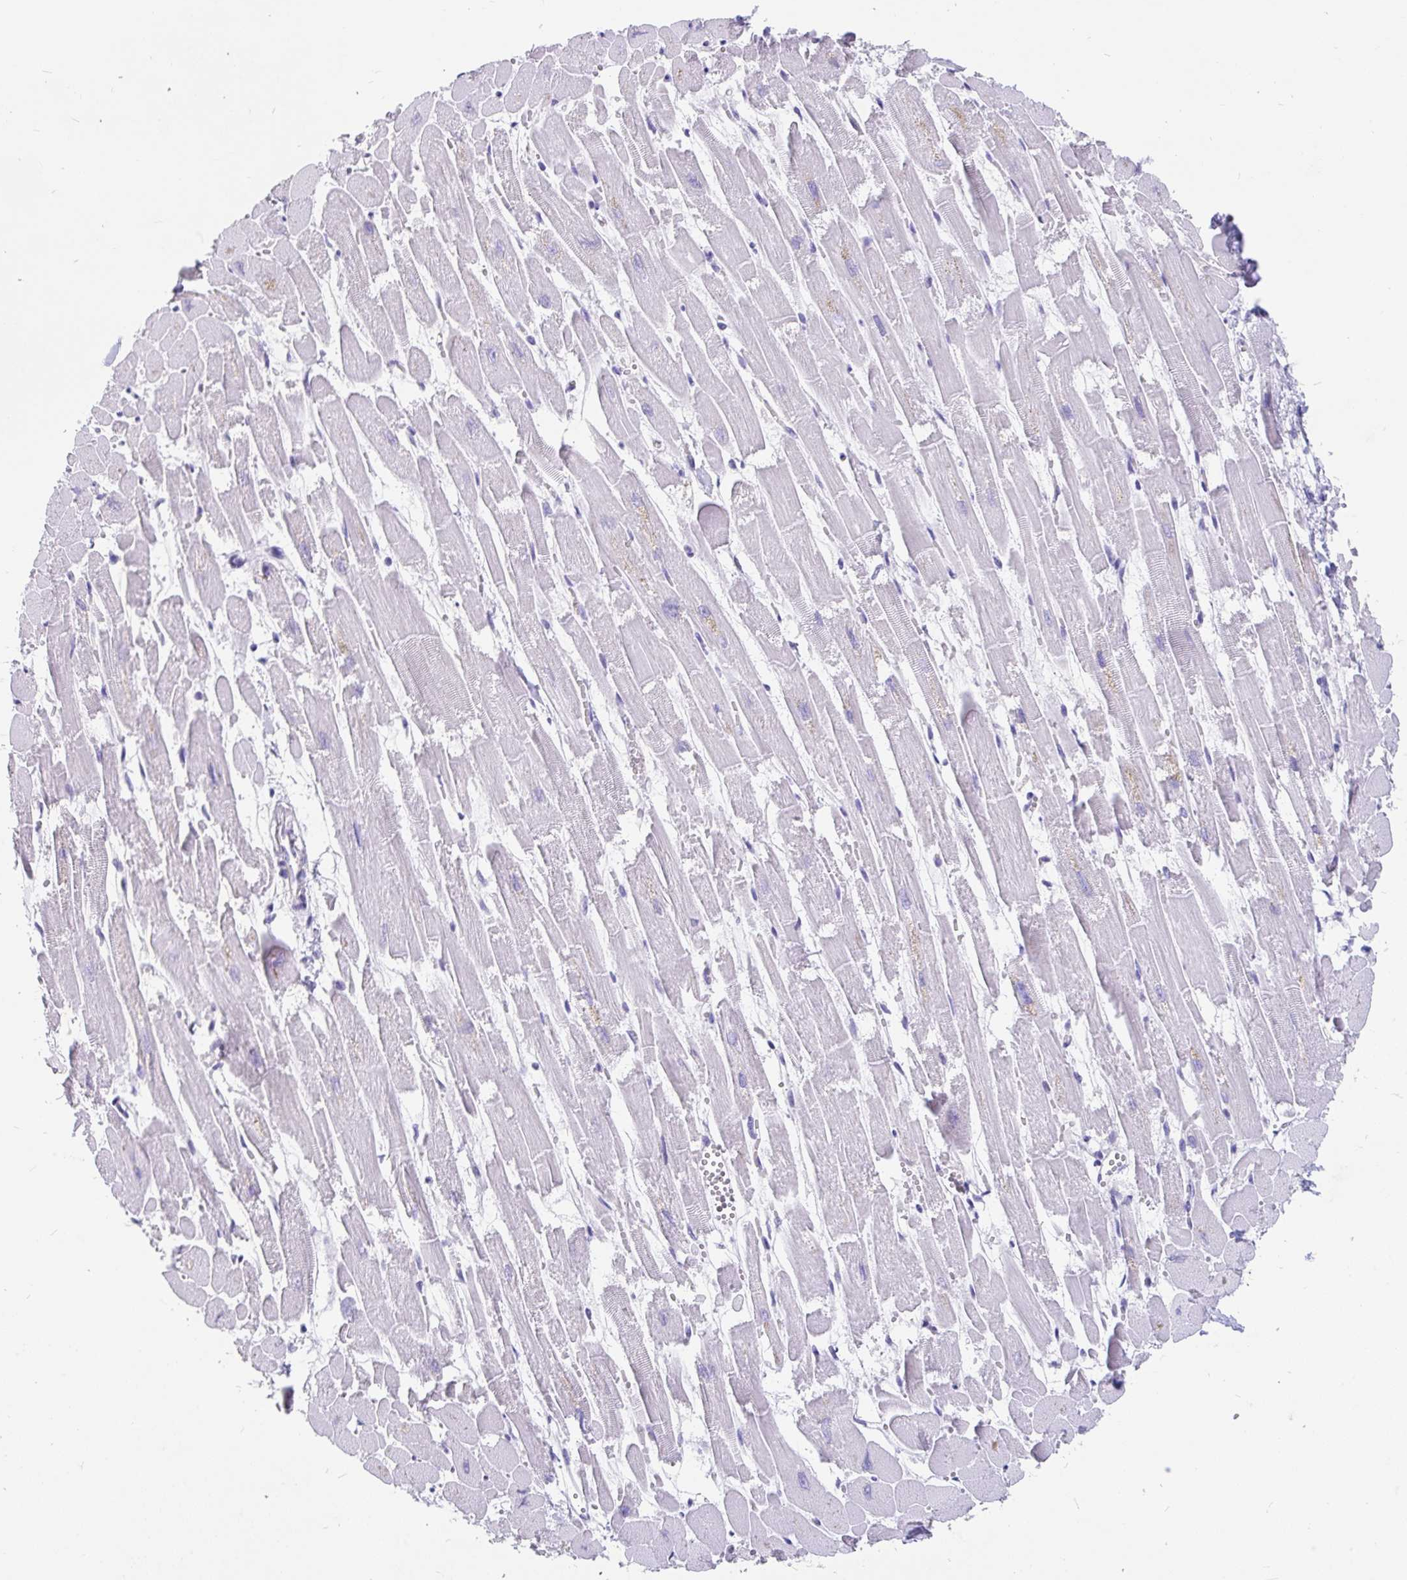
{"staining": {"intensity": "negative", "quantity": "none", "location": "none"}, "tissue": "heart muscle", "cell_type": "Cardiomyocytes", "image_type": "normal", "snomed": [{"axis": "morphology", "description": "Normal tissue, NOS"}, {"axis": "topography", "description": "Heart"}], "caption": "Immunohistochemical staining of normal human heart muscle exhibits no significant staining in cardiomyocytes. Nuclei are stained in blue.", "gene": "EML5", "patient": {"sex": "female", "age": 52}}